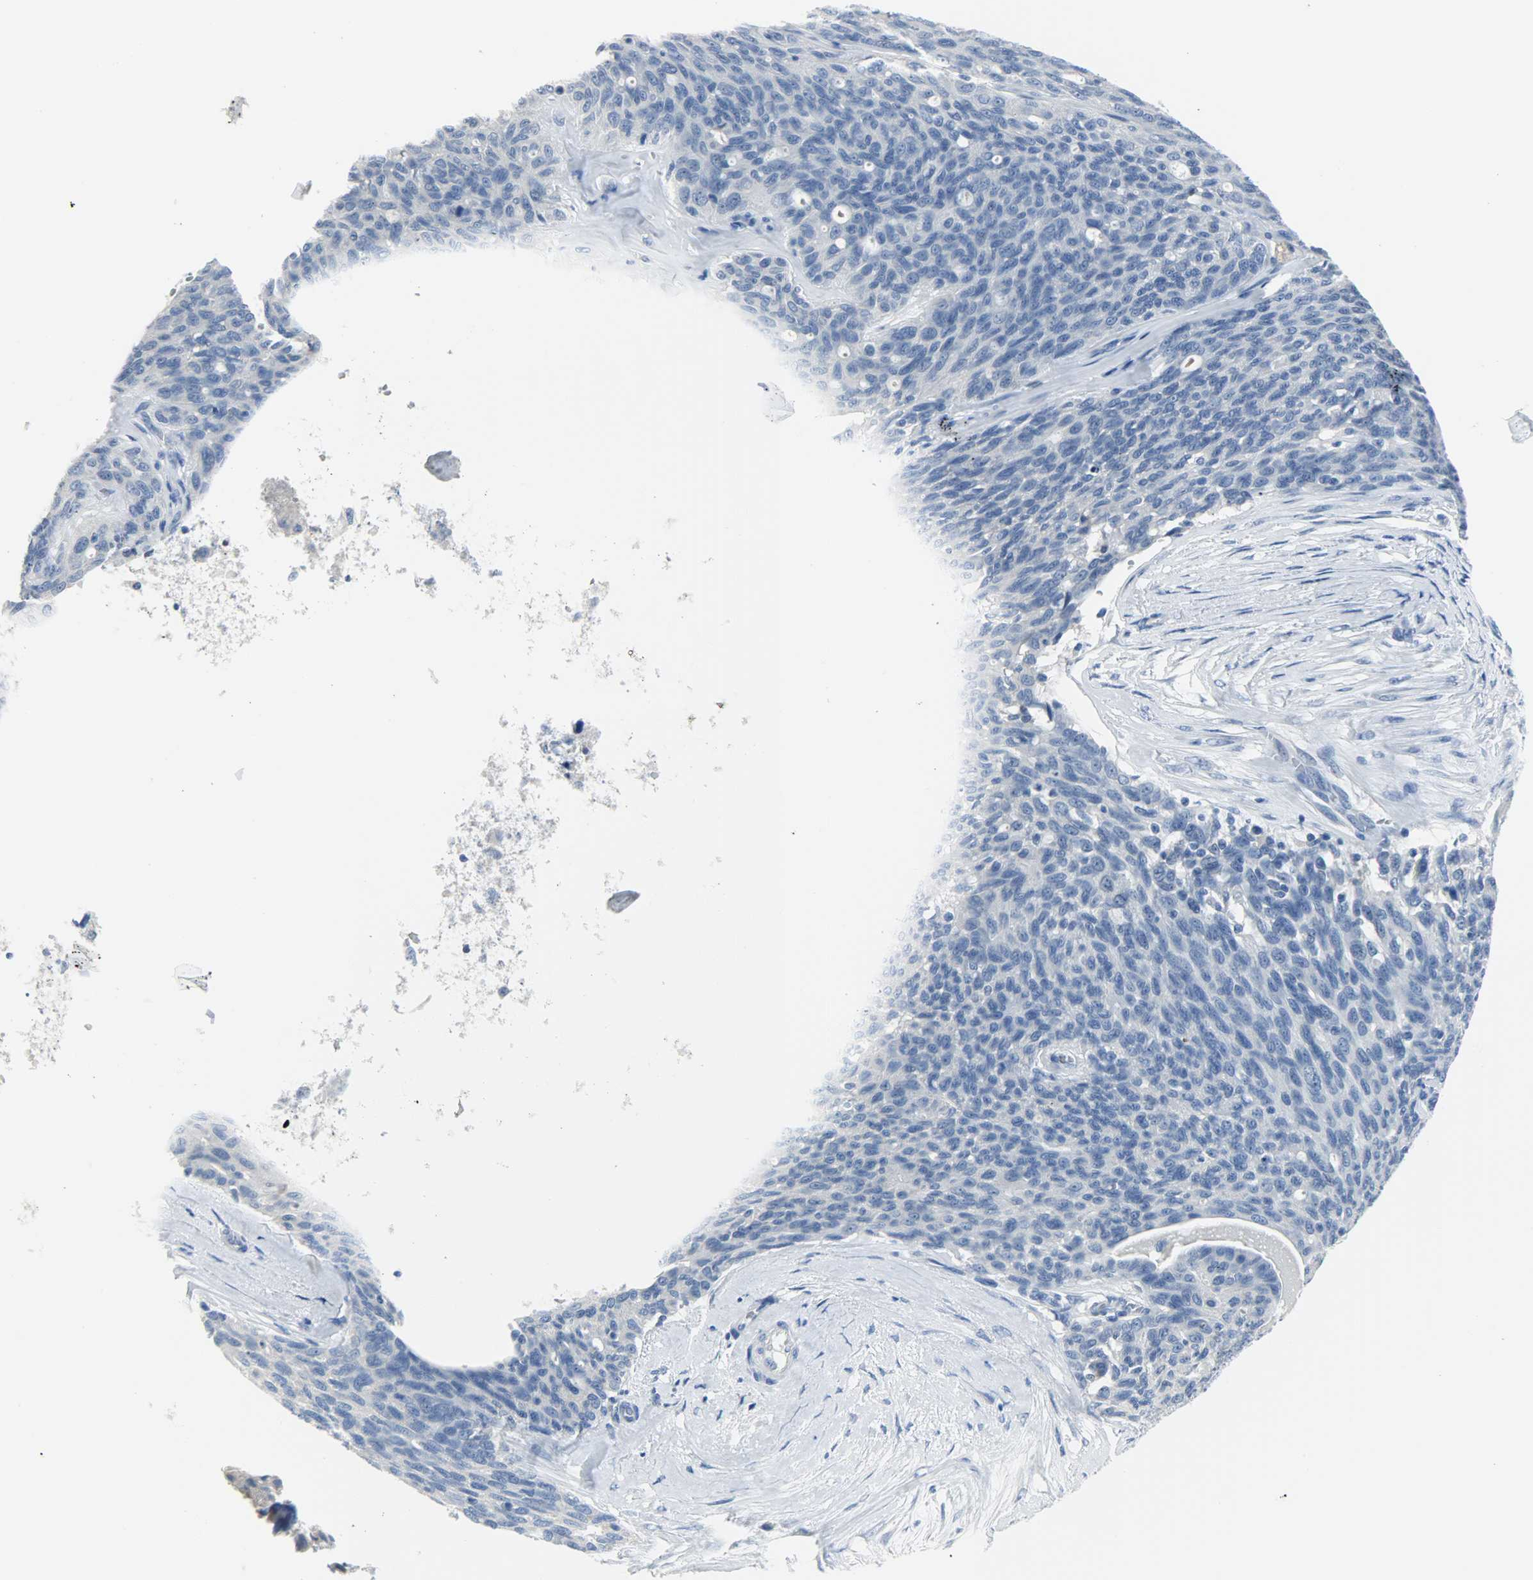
{"staining": {"intensity": "negative", "quantity": "none", "location": "none"}, "tissue": "ovarian cancer", "cell_type": "Tumor cells", "image_type": "cancer", "snomed": [{"axis": "morphology", "description": "Carcinoma, endometroid"}, {"axis": "topography", "description": "Ovary"}], "caption": "Immunohistochemistry (IHC) micrograph of neoplastic tissue: human endometroid carcinoma (ovarian) stained with DAB reveals no significant protein positivity in tumor cells. Brightfield microscopy of IHC stained with DAB (brown) and hematoxylin (blue), captured at high magnification.", "gene": "CEBPE", "patient": {"sex": "female", "age": 60}}